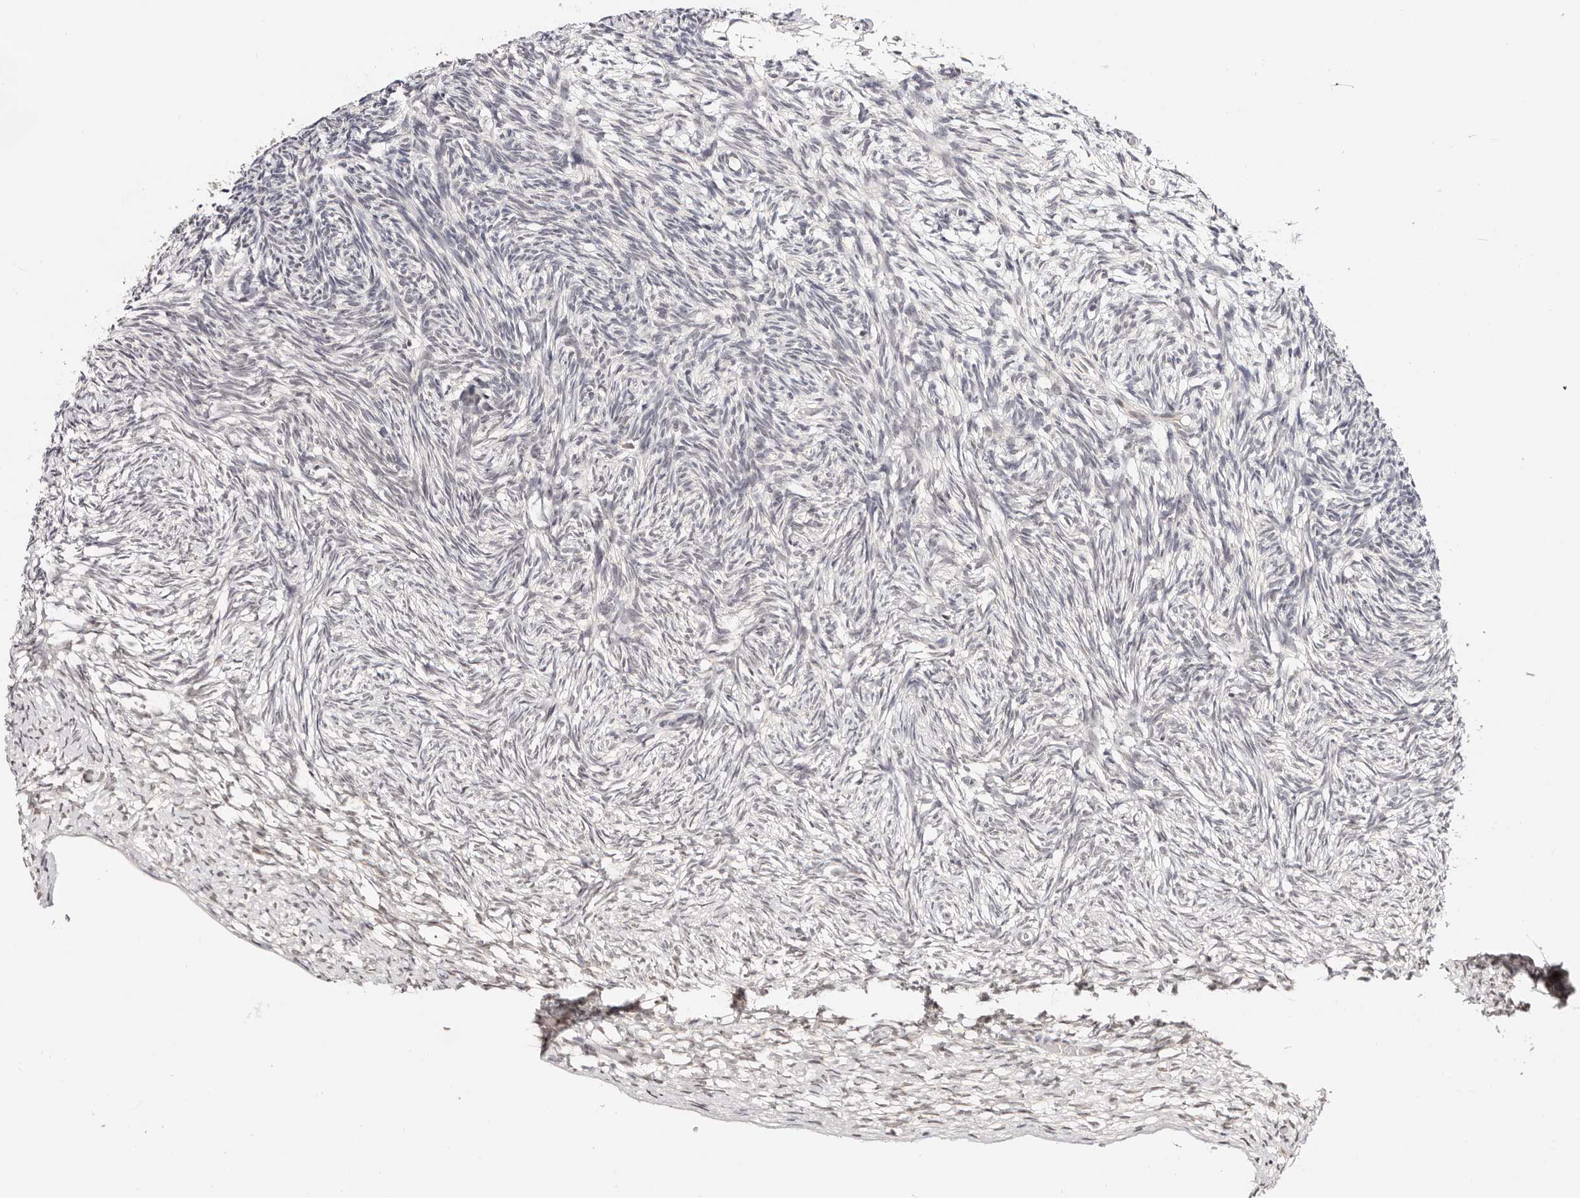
{"staining": {"intensity": "negative", "quantity": "none", "location": "none"}, "tissue": "ovary", "cell_type": "Follicle cells", "image_type": "normal", "snomed": [{"axis": "morphology", "description": "Normal tissue, NOS"}, {"axis": "topography", "description": "Ovary"}], "caption": "IHC histopathology image of normal ovary stained for a protein (brown), which exhibits no staining in follicle cells. (Brightfield microscopy of DAB immunohistochemistry at high magnification).", "gene": "VIPAS39", "patient": {"sex": "female", "age": 34}}